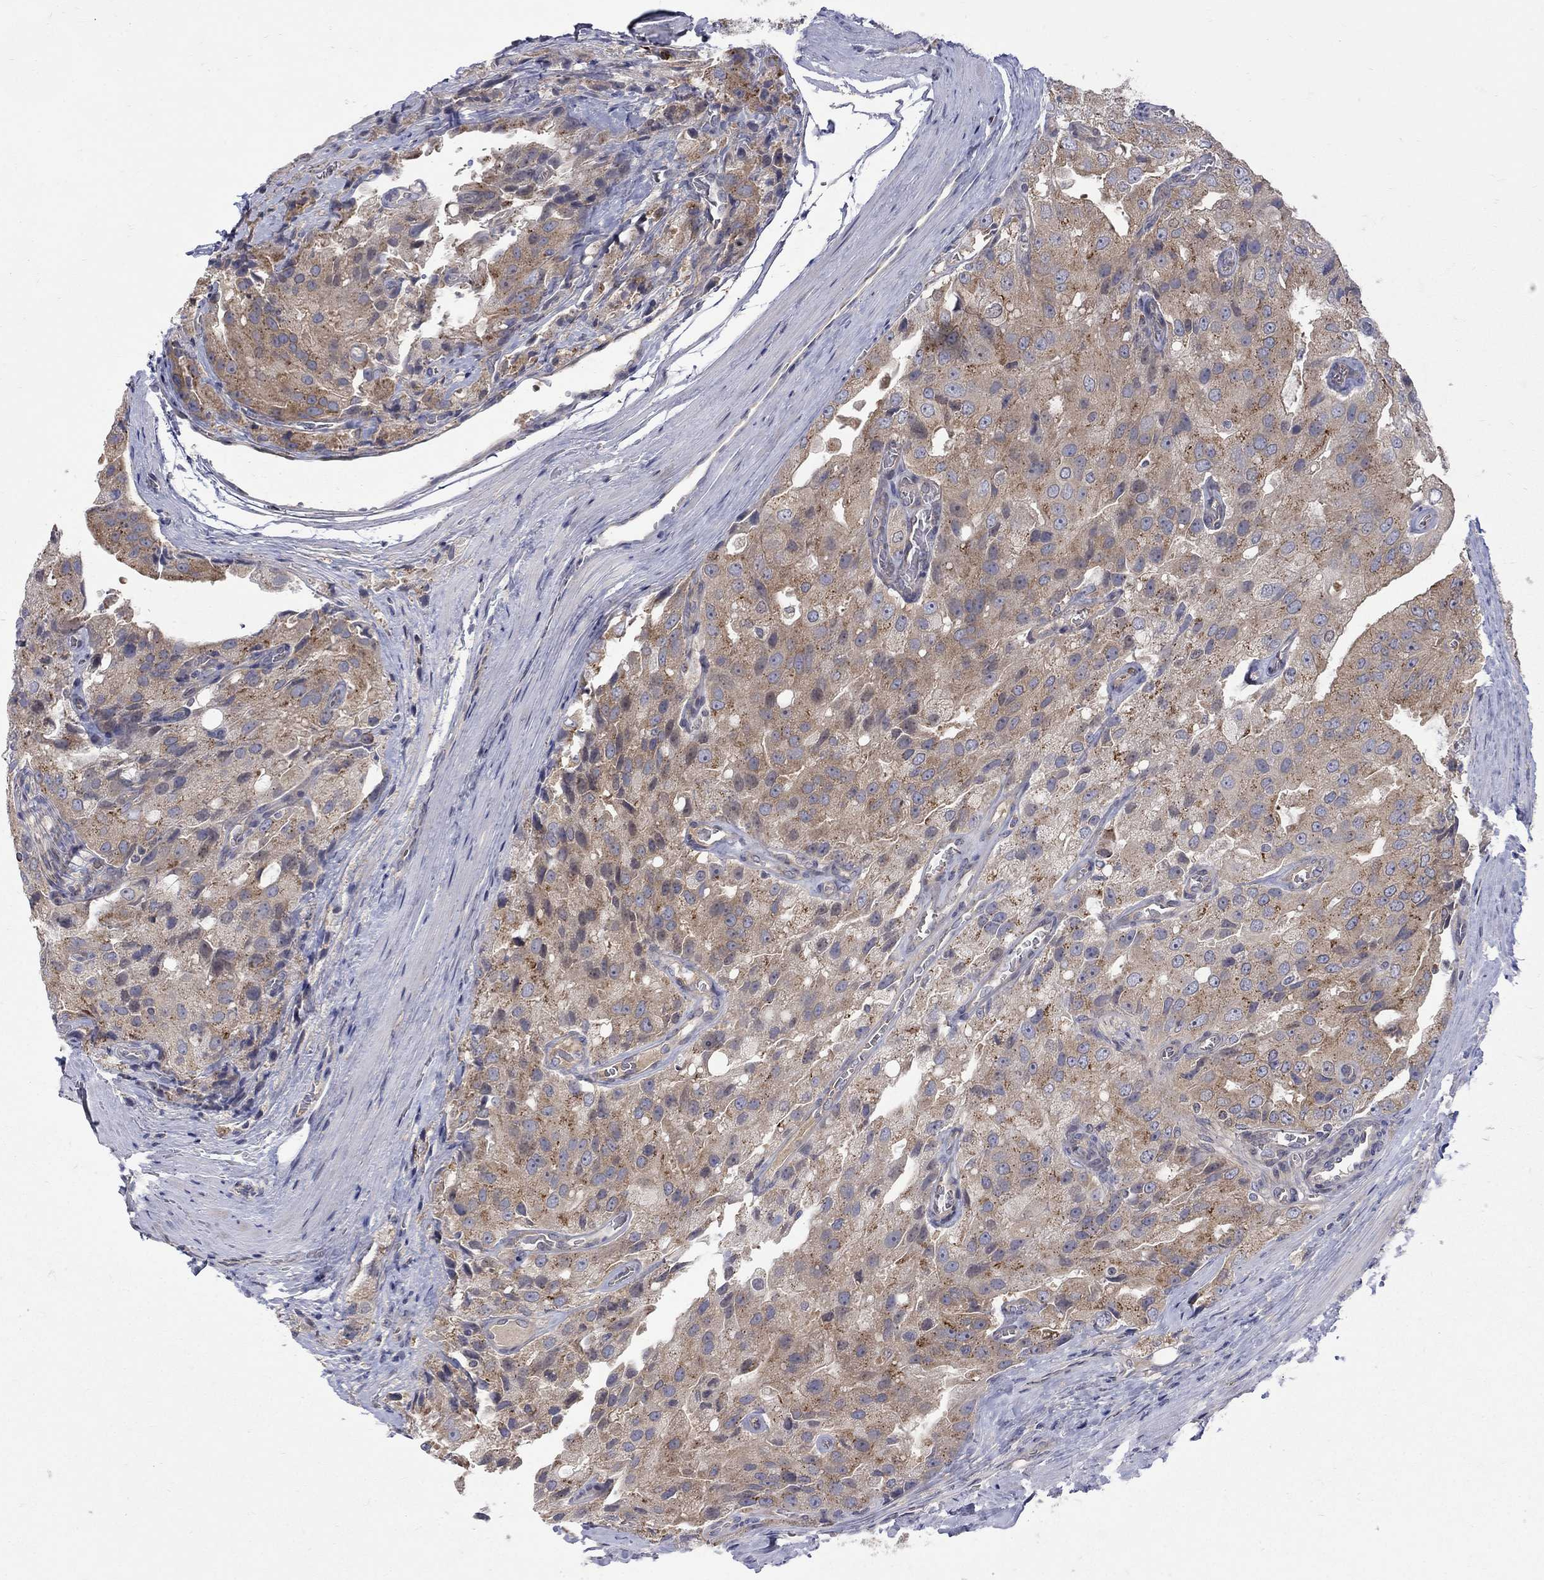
{"staining": {"intensity": "moderate", "quantity": "25%-75%", "location": "cytoplasmic/membranous"}, "tissue": "prostate cancer", "cell_type": "Tumor cells", "image_type": "cancer", "snomed": [{"axis": "morphology", "description": "Adenocarcinoma, NOS"}, {"axis": "topography", "description": "Prostate and seminal vesicle, NOS"}, {"axis": "topography", "description": "Prostate"}], "caption": "This is a photomicrograph of immunohistochemistry (IHC) staining of prostate cancer (adenocarcinoma), which shows moderate staining in the cytoplasmic/membranous of tumor cells.", "gene": "SH2B1", "patient": {"sex": "male", "age": 67}}